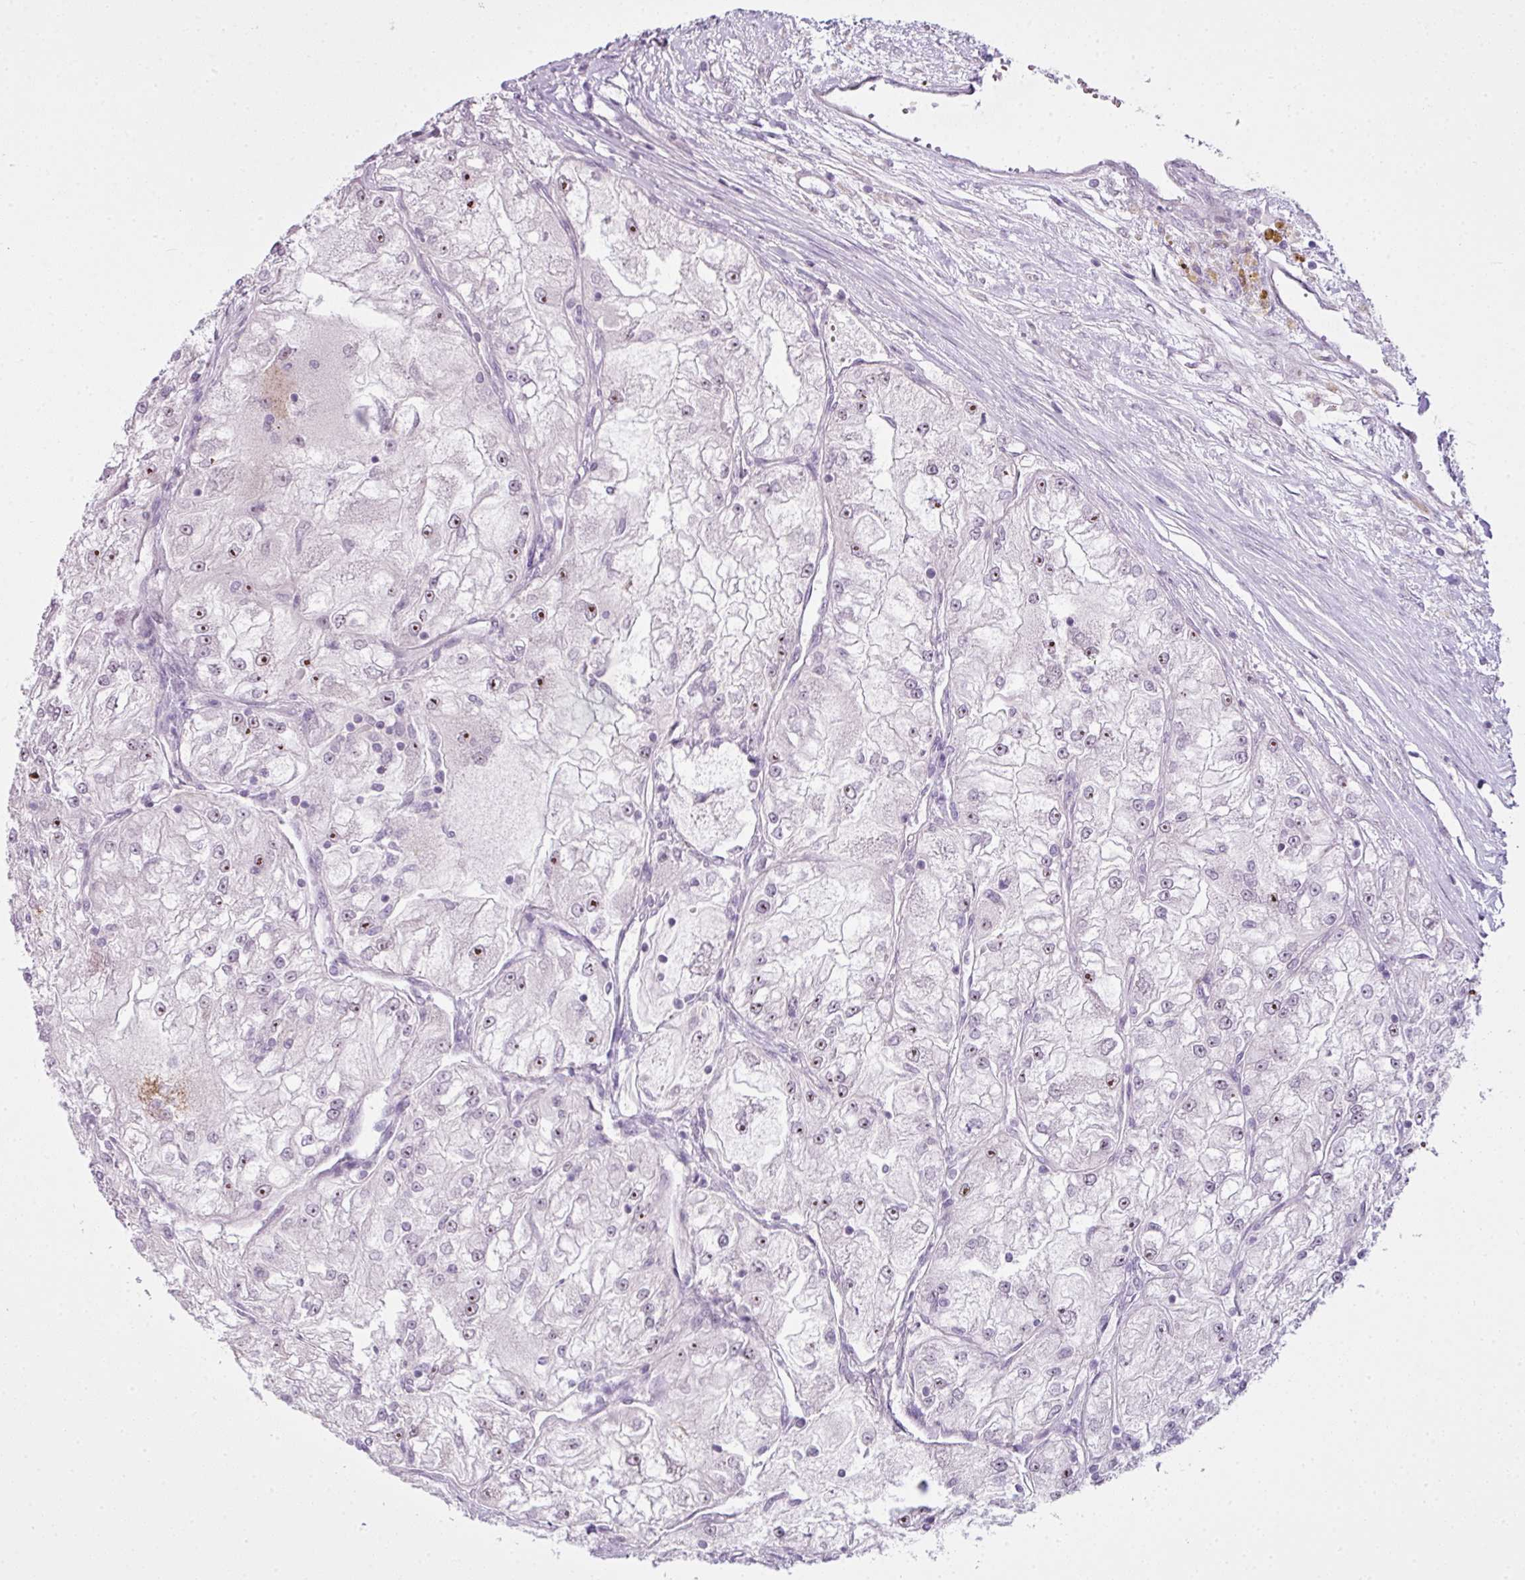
{"staining": {"intensity": "moderate", "quantity": "25%-75%", "location": "nuclear"}, "tissue": "renal cancer", "cell_type": "Tumor cells", "image_type": "cancer", "snomed": [{"axis": "morphology", "description": "Adenocarcinoma, NOS"}, {"axis": "topography", "description": "Kidney"}], "caption": "Immunohistochemical staining of renal cancer (adenocarcinoma) reveals medium levels of moderate nuclear protein expression in approximately 25%-75% of tumor cells.", "gene": "ZNF688", "patient": {"sex": "female", "age": 72}}